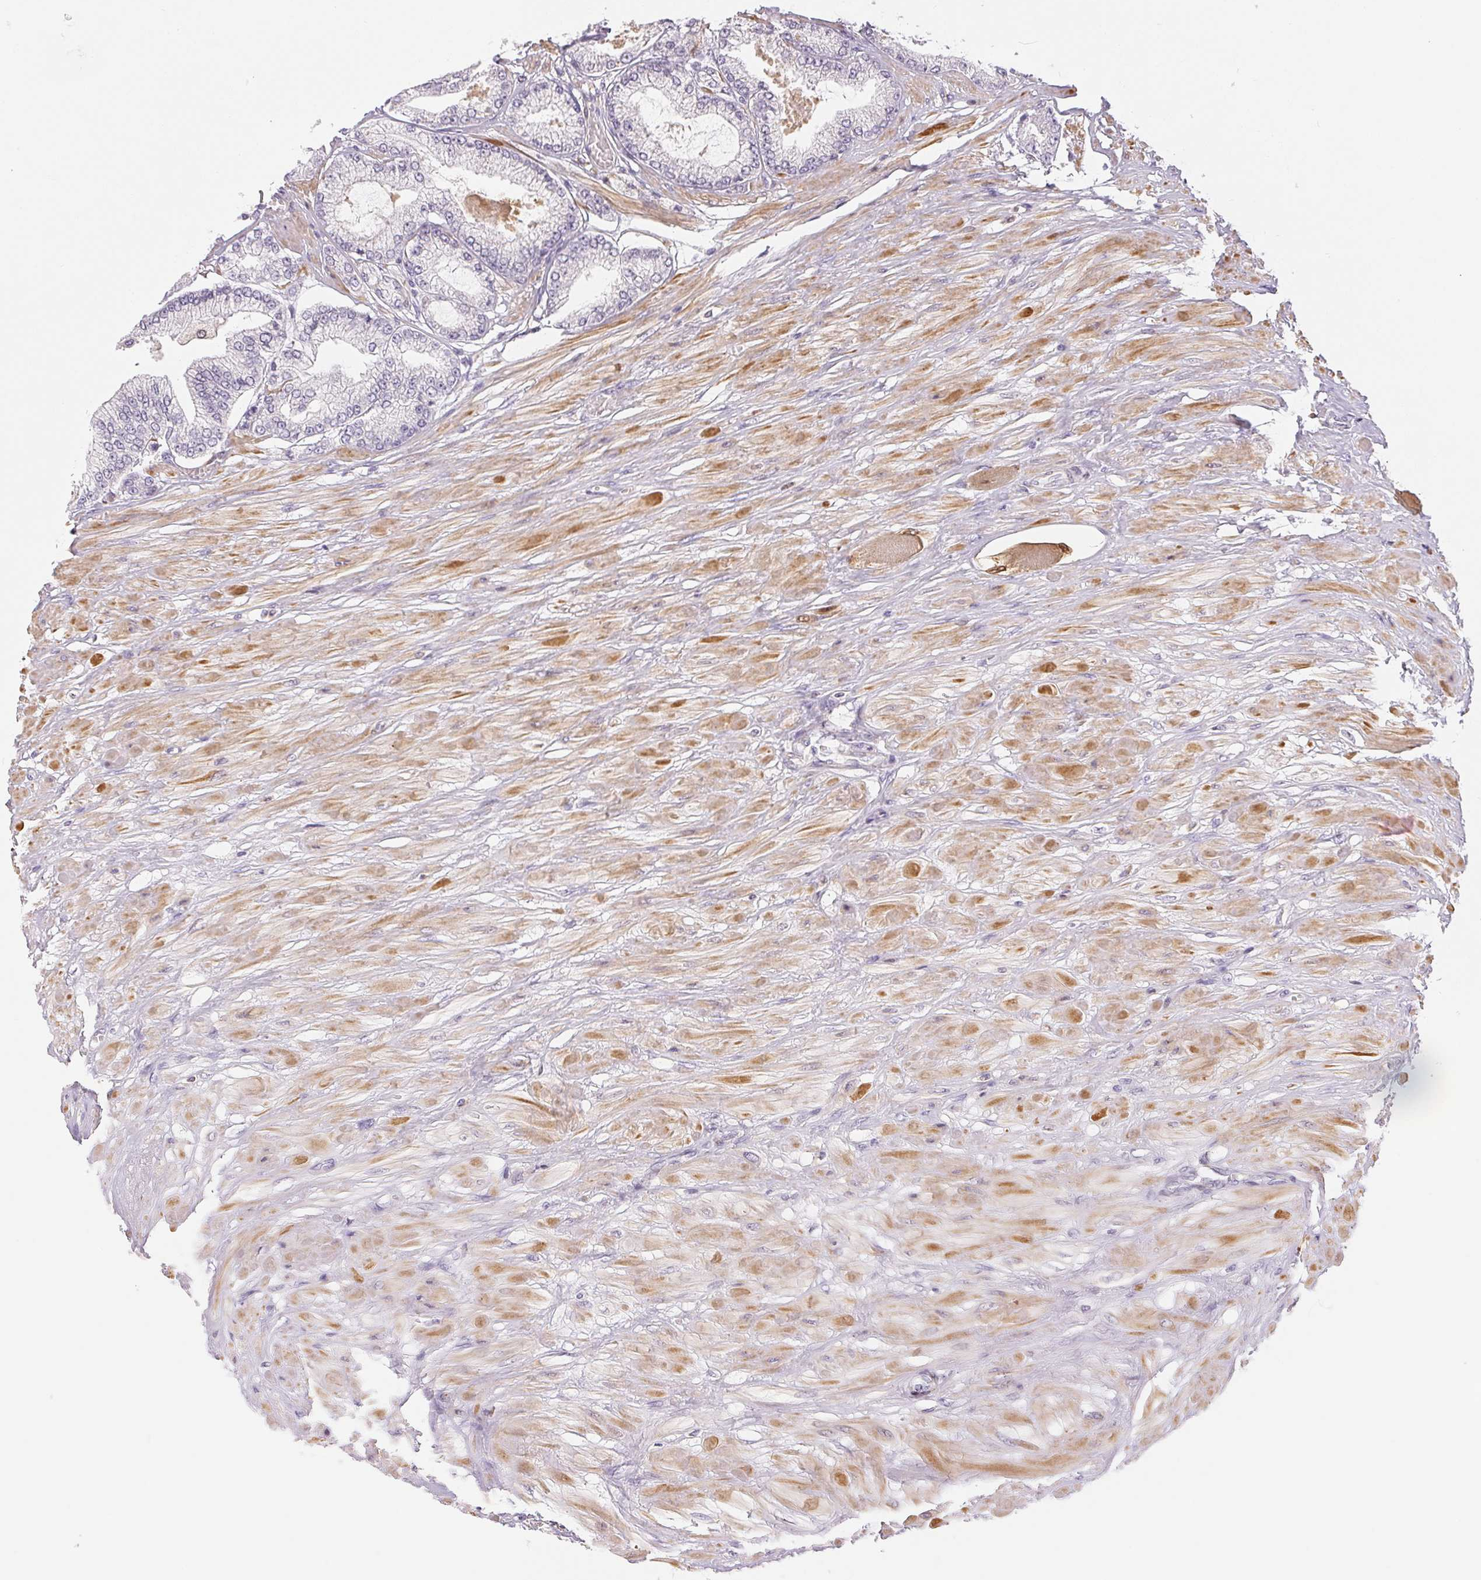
{"staining": {"intensity": "negative", "quantity": "none", "location": "none"}, "tissue": "prostate cancer", "cell_type": "Tumor cells", "image_type": "cancer", "snomed": [{"axis": "morphology", "description": "Adenocarcinoma, Low grade"}, {"axis": "topography", "description": "Prostate"}], "caption": "This is an immunohistochemistry (IHC) micrograph of prostate cancer (low-grade adenocarcinoma). There is no expression in tumor cells.", "gene": "RPGRIP1", "patient": {"sex": "male", "age": 55}}